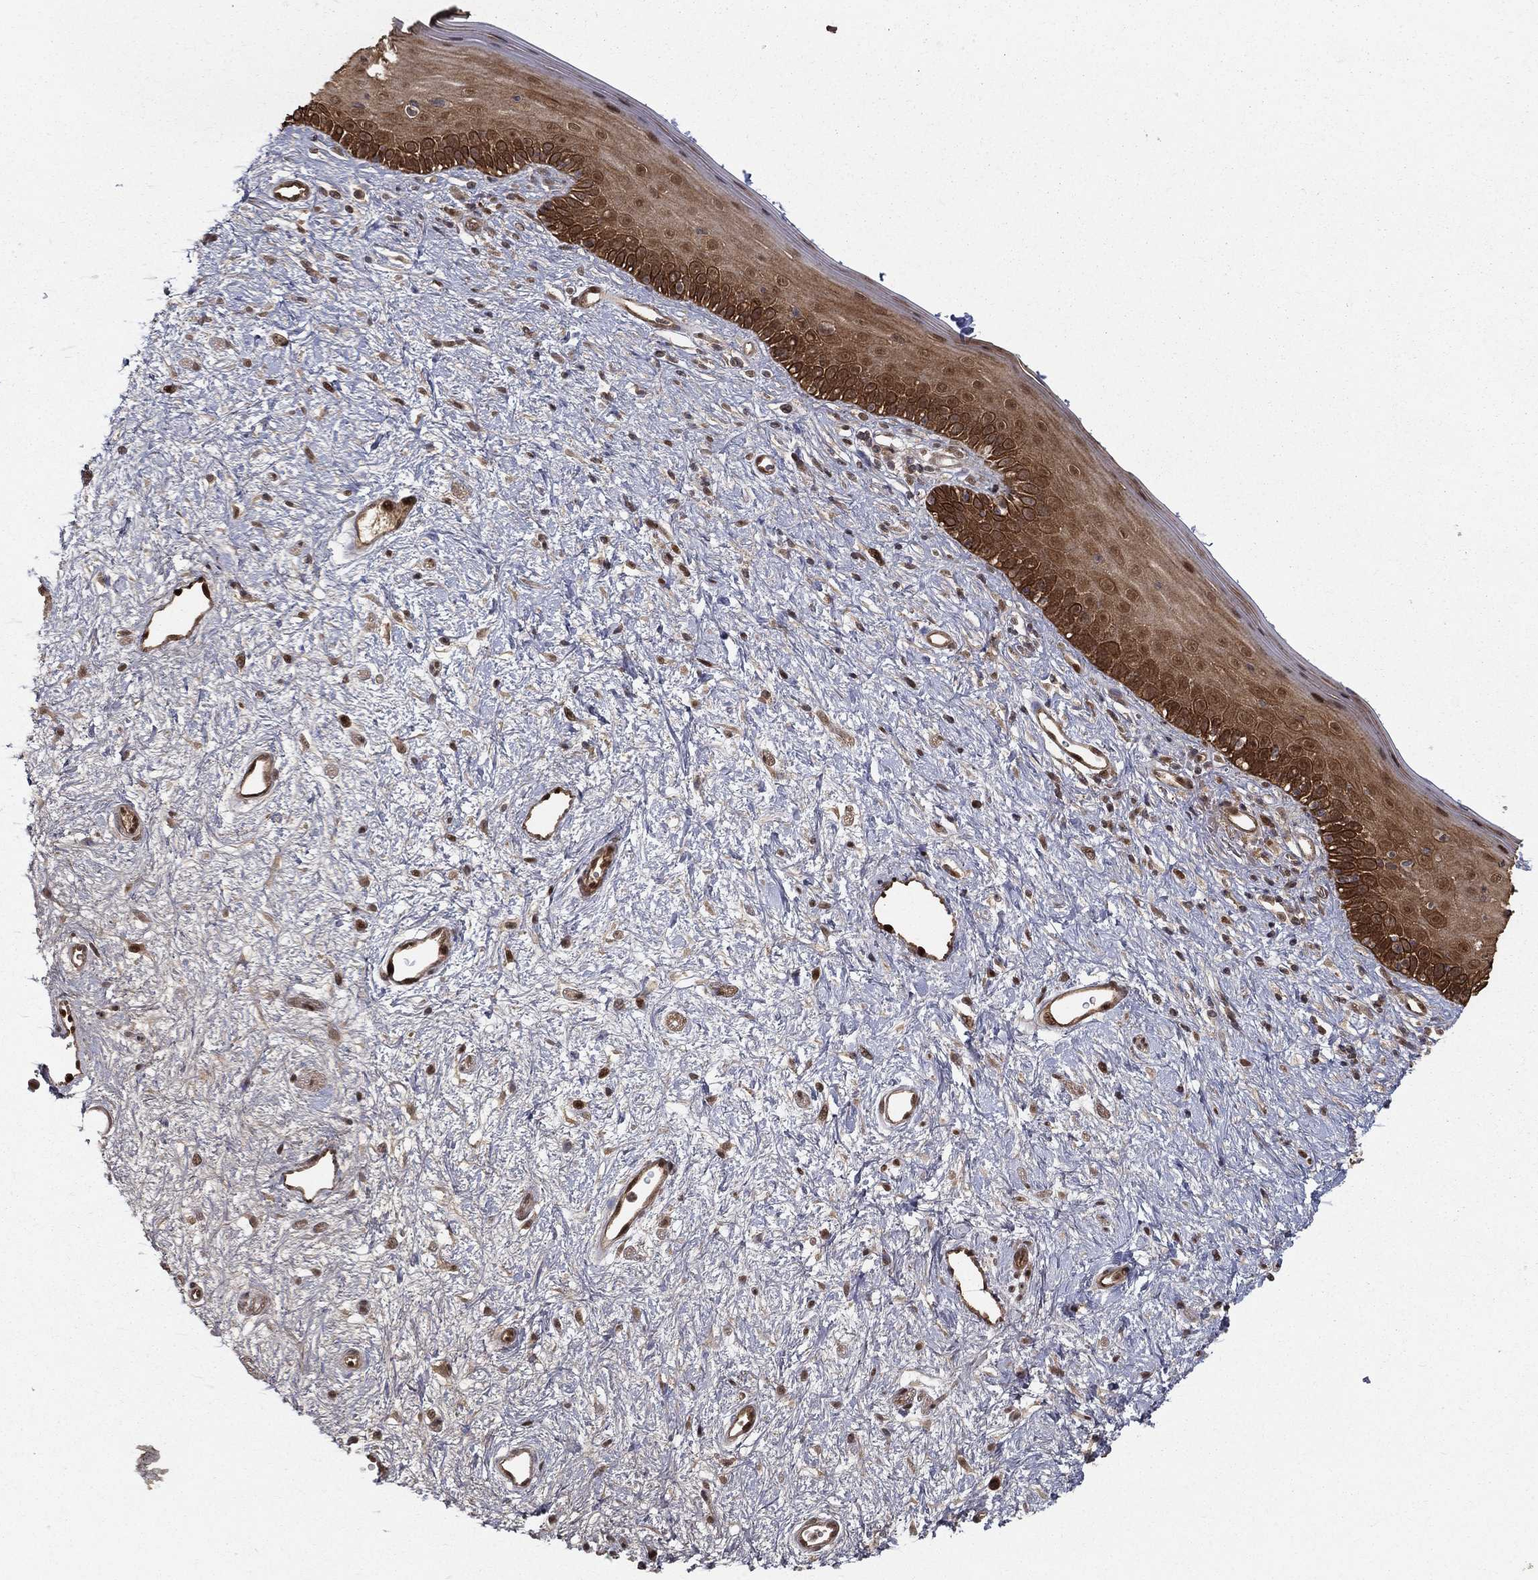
{"staining": {"intensity": "strong", "quantity": "25%-75%", "location": "cytoplasmic/membranous"}, "tissue": "vagina", "cell_type": "Squamous epithelial cells", "image_type": "normal", "snomed": [{"axis": "morphology", "description": "Normal tissue, NOS"}, {"axis": "topography", "description": "Vagina"}], "caption": "Protein expression analysis of normal human vagina reveals strong cytoplasmic/membranous positivity in approximately 25%-75% of squamous epithelial cells.", "gene": "SLC6A6", "patient": {"sex": "female", "age": 47}}